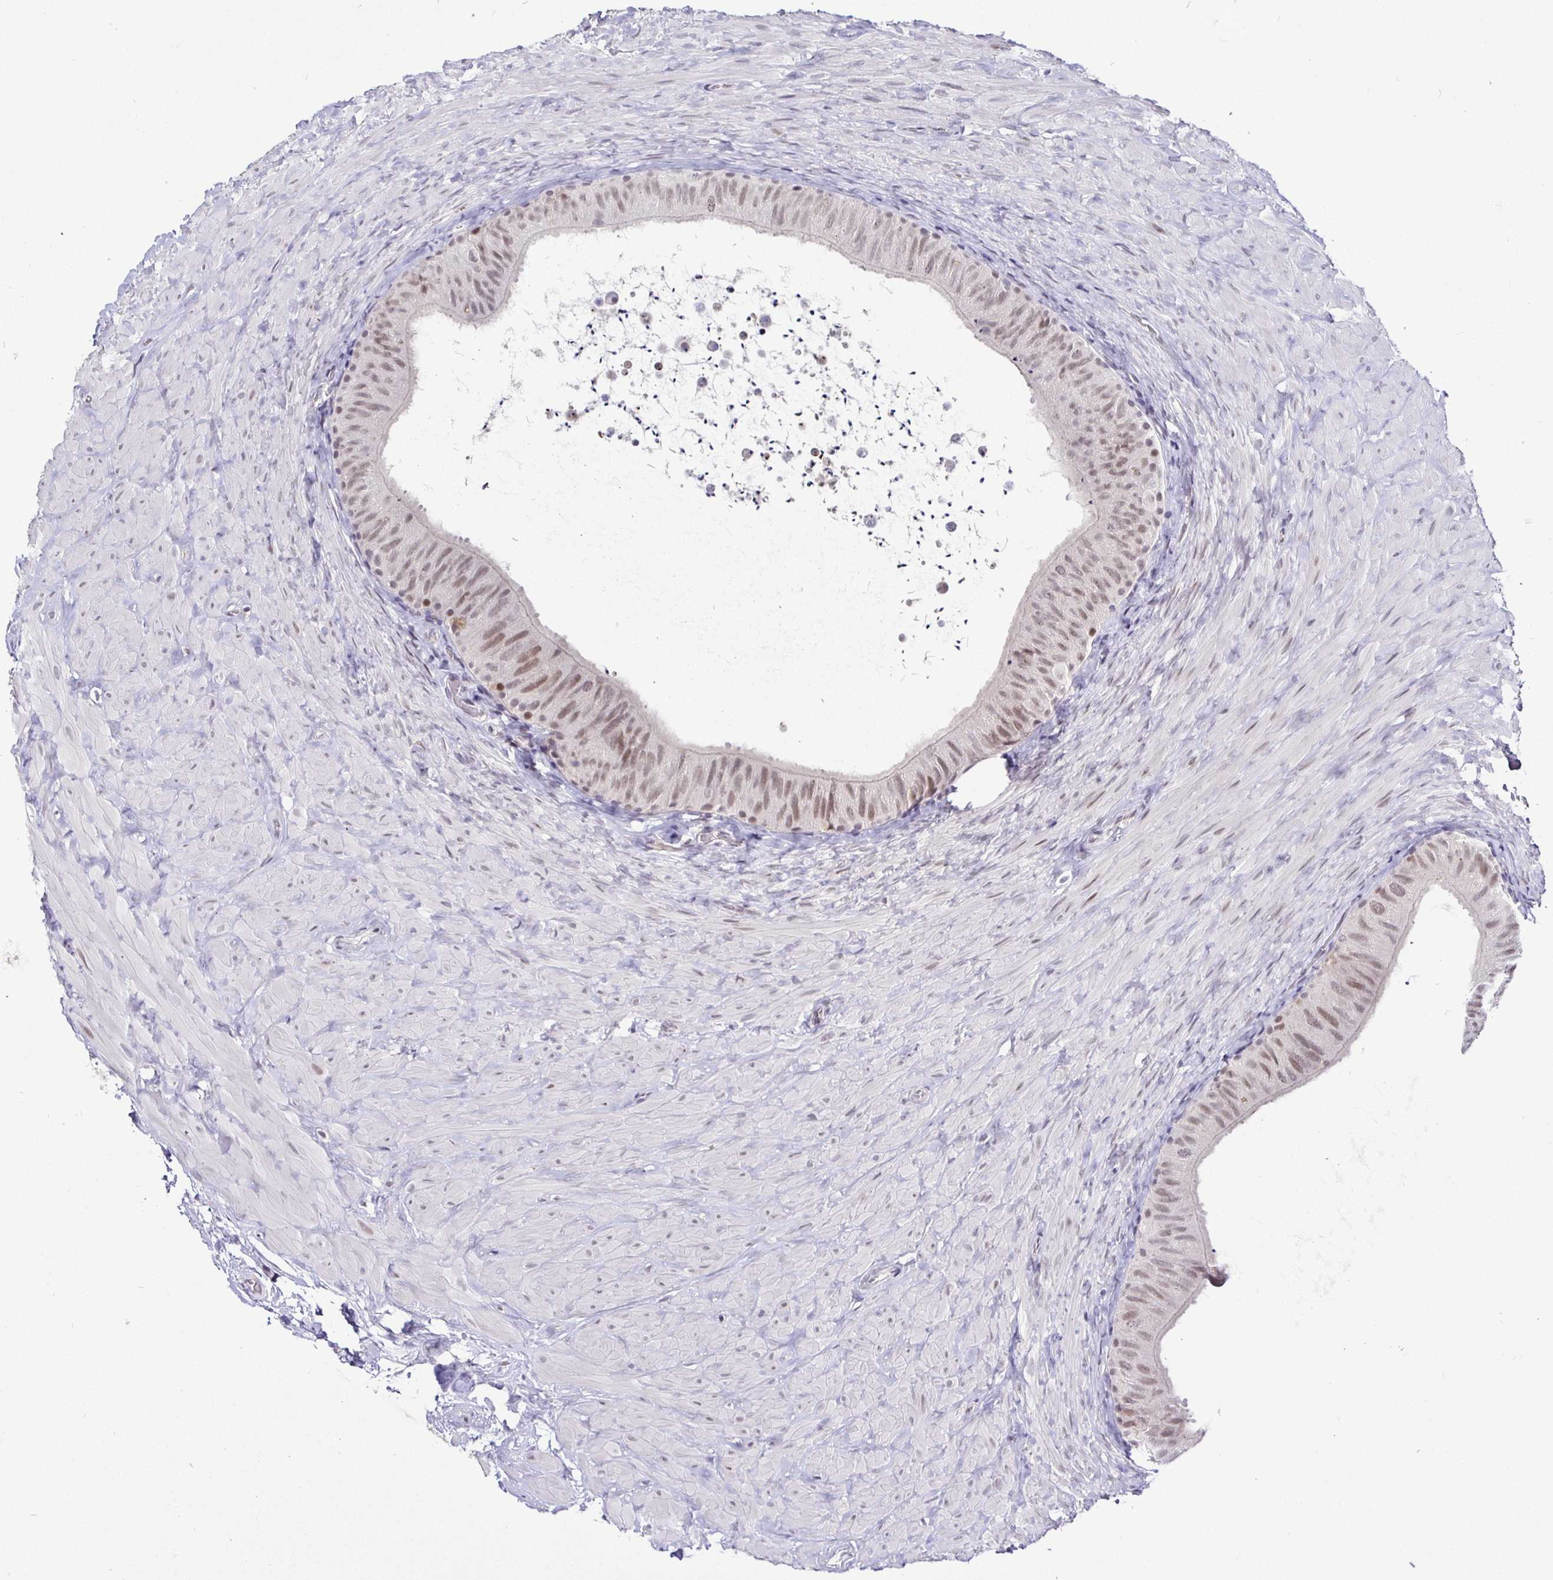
{"staining": {"intensity": "weak", "quantity": ">75%", "location": "nuclear"}, "tissue": "epididymis", "cell_type": "Glandular cells", "image_type": "normal", "snomed": [{"axis": "morphology", "description": "Normal tissue, NOS"}, {"axis": "topography", "description": "Epididymis, spermatic cord, NOS"}, {"axis": "topography", "description": "Epididymis"}], "caption": "Epididymis stained with DAB immunohistochemistry demonstrates low levels of weak nuclear expression in about >75% of glandular cells.", "gene": "NUP188", "patient": {"sex": "male", "age": 31}}